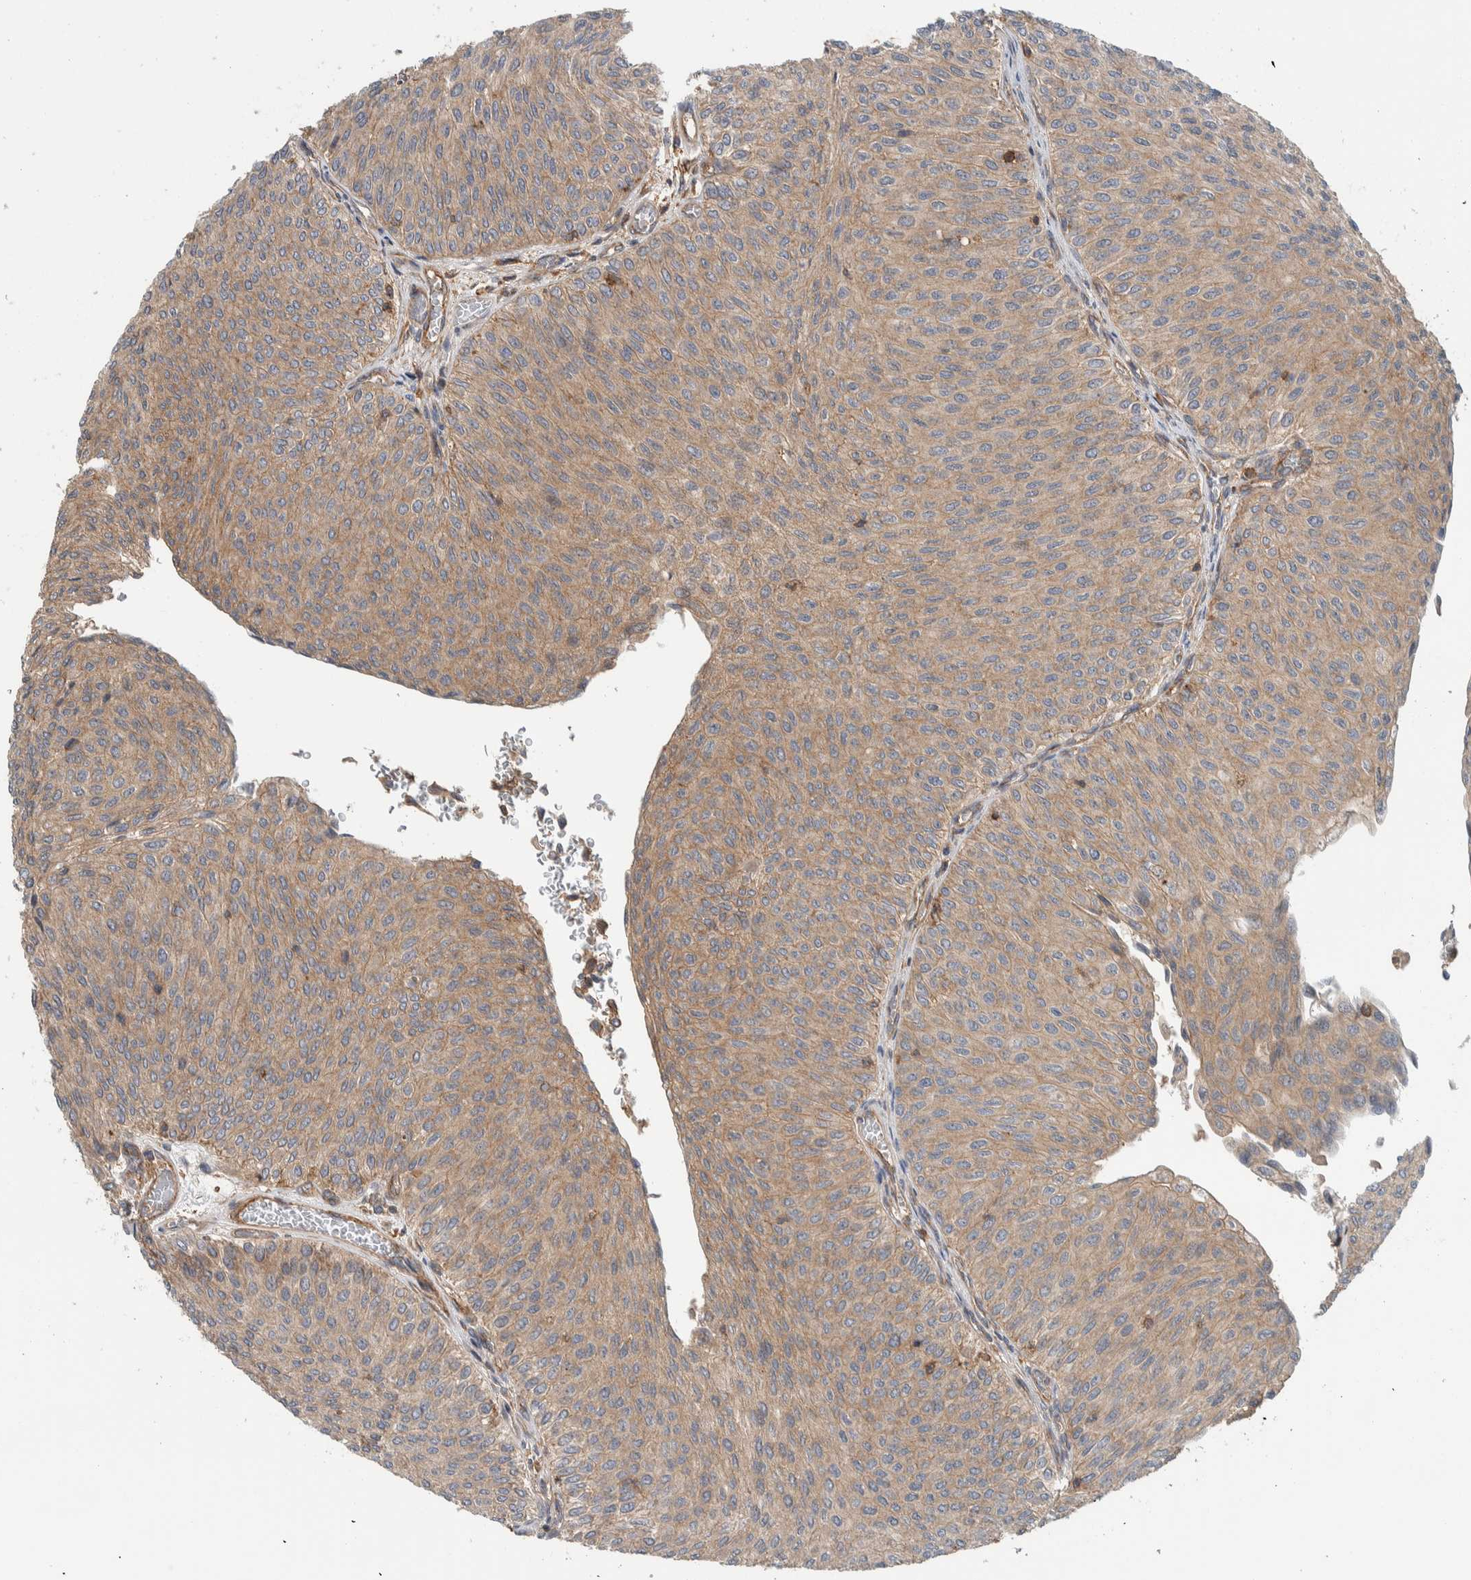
{"staining": {"intensity": "moderate", "quantity": ">75%", "location": "cytoplasmic/membranous"}, "tissue": "urothelial cancer", "cell_type": "Tumor cells", "image_type": "cancer", "snomed": [{"axis": "morphology", "description": "Urothelial carcinoma, Low grade"}, {"axis": "topography", "description": "Urinary bladder"}], "caption": "Immunohistochemistry of low-grade urothelial carcinoma exhibits medium levels of moderate cytoplasmic/membranous positivity in about >75% of tumor cells.", "gene": "MPRIP", "patient": {"sex": "male", "age": 78}}